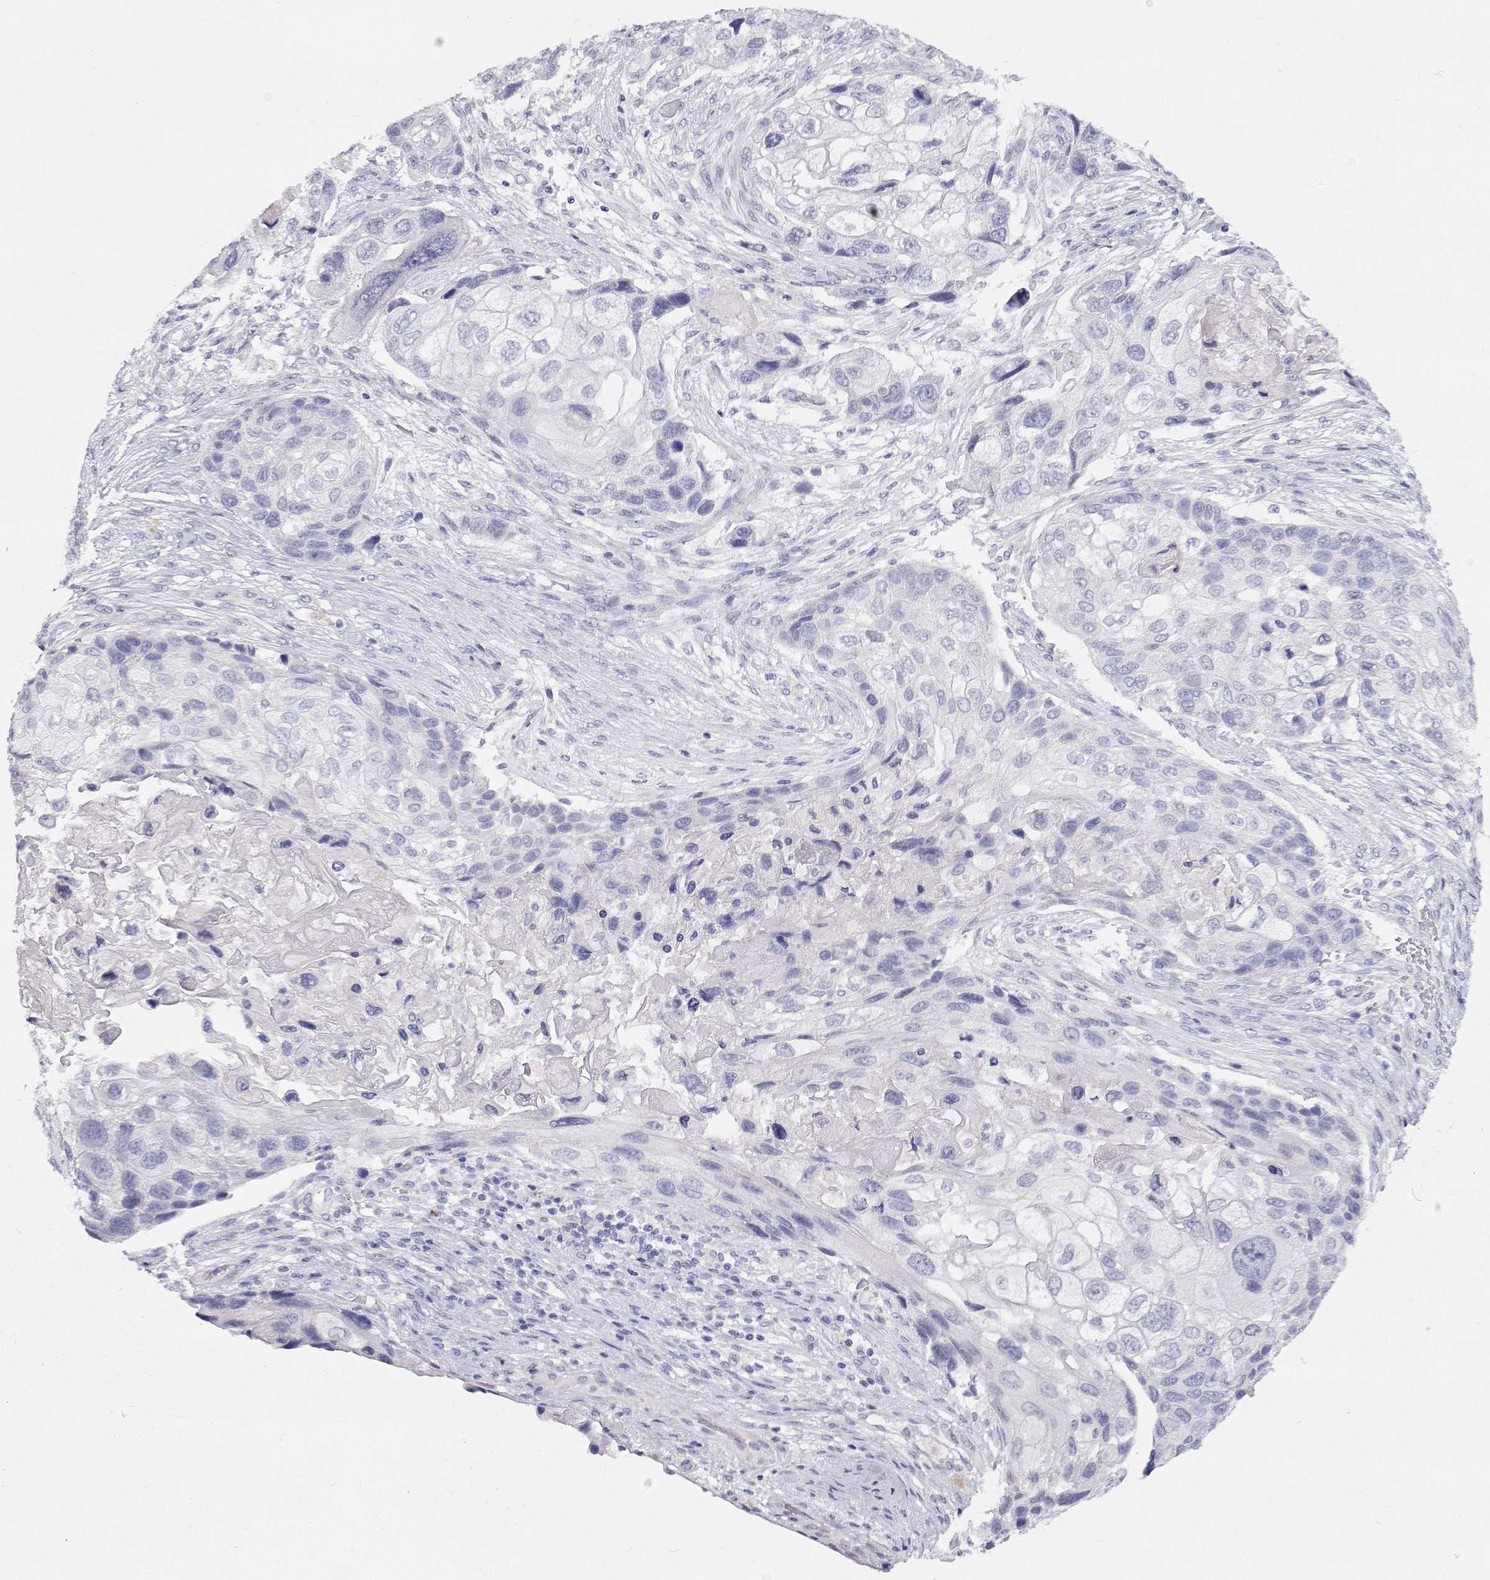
{"staining": {"intensity": "negative", "quantity": "none", "location": "none"}, "tissue": "lung cancer", "cell_type": "Tumor cells", "image_type": "cancer", "snomed": [{"axis": "morphology", "description": "Squamous cell carcinoma, NOS"}, {"axis": "topography", "description": "Lung"}], "caption": "High magnification brightfield microscopy of lung cancer stained with DAB (3,3'-diaminobenzidine) (brown) and counterstained with hematoxylin (blue): tumor cells show no significant expression.", "gene": "NCR2", "patient": {"sex": "male", "age": 69}}